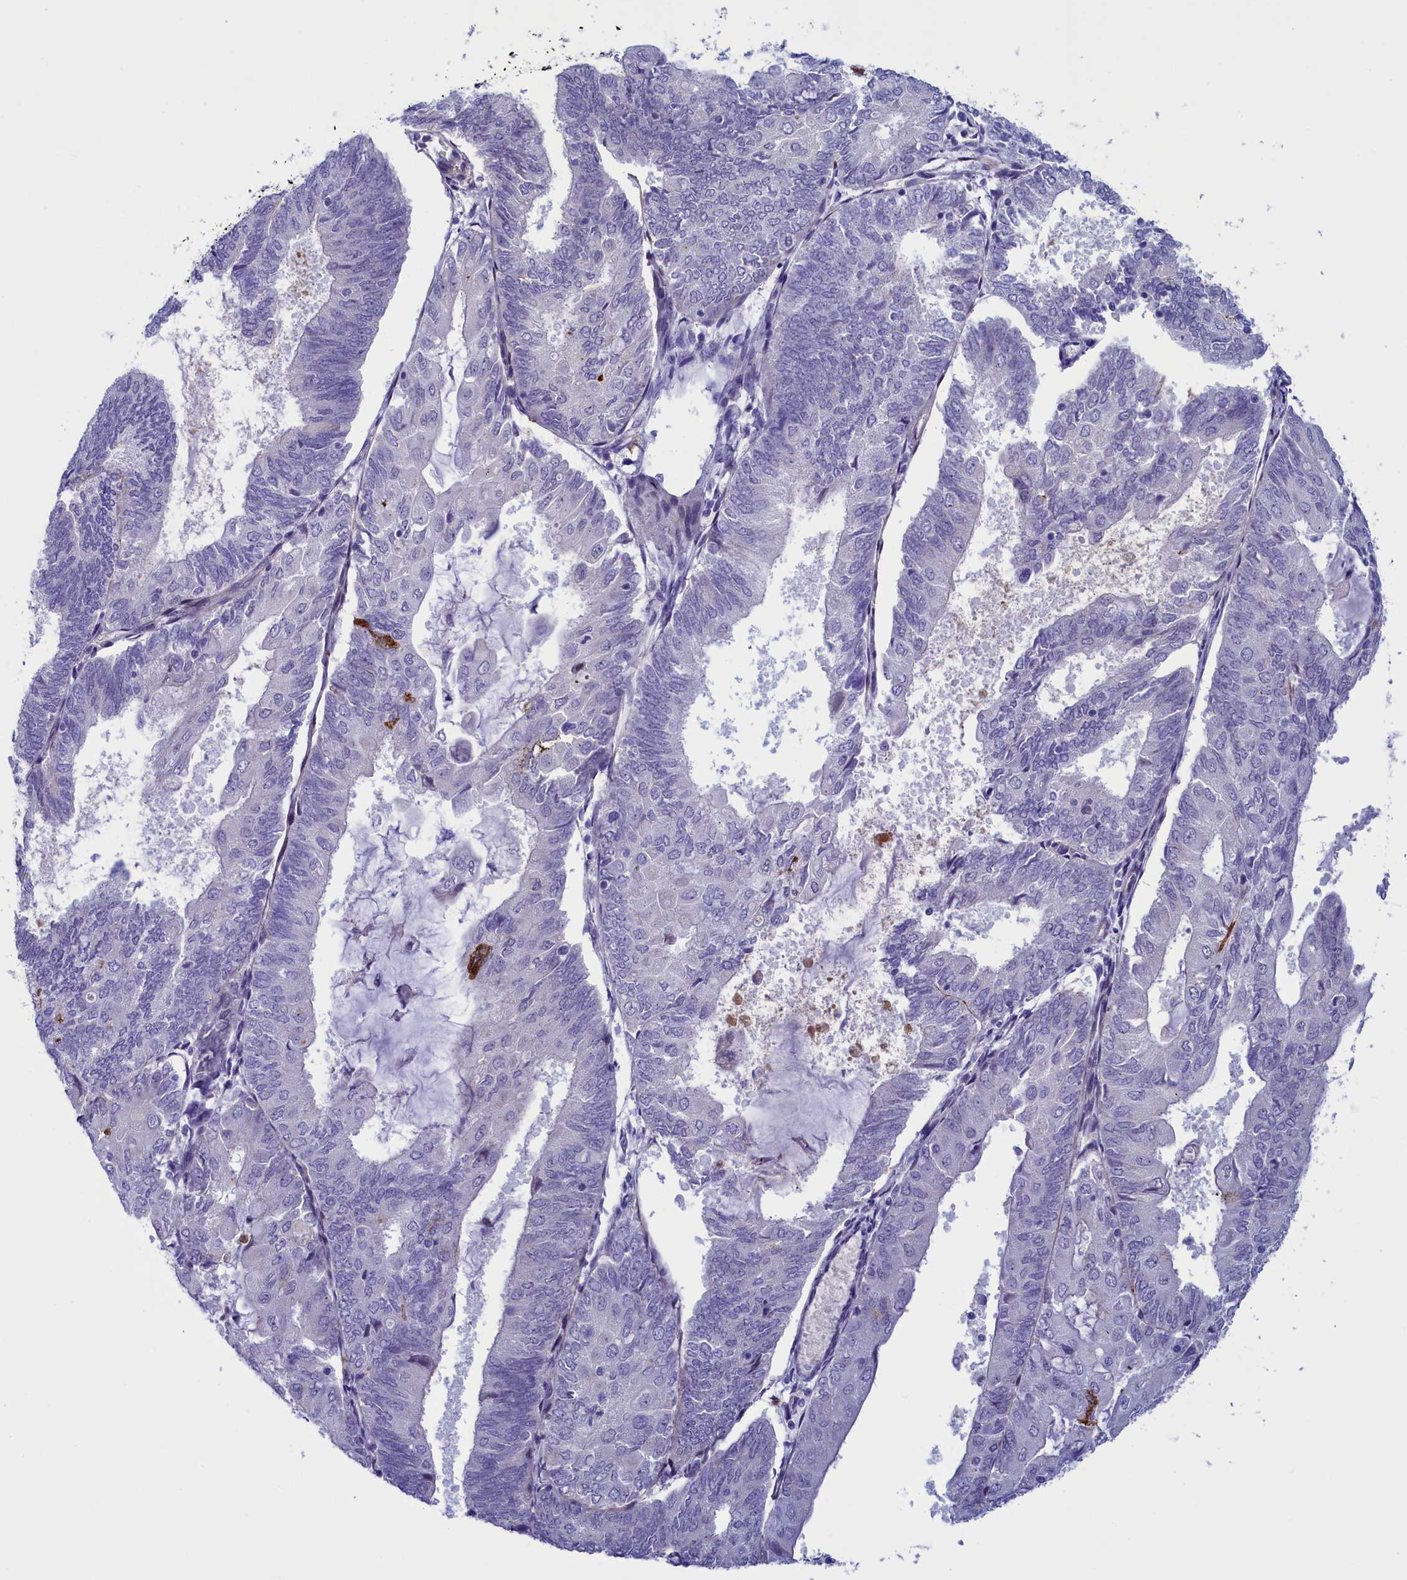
{"staining": {"intensity": "negative", "quantity": "none", "location": "none"}, "tissue": "endometrial cancer", "cell_type": "Tumor cells", "image_type": "cancer", "snomed": [{"axis": "morphology", "description": "Adenocarcinoma, NOS"}, {"axis": "topography", "description": "Endometrium"}], "caption": "Immunohistochemical staining of human endometrial cancer shows no significant expression in tumor cells.", "gene": "LOXL1", "patient": {"sex": "female", "age": 81}}